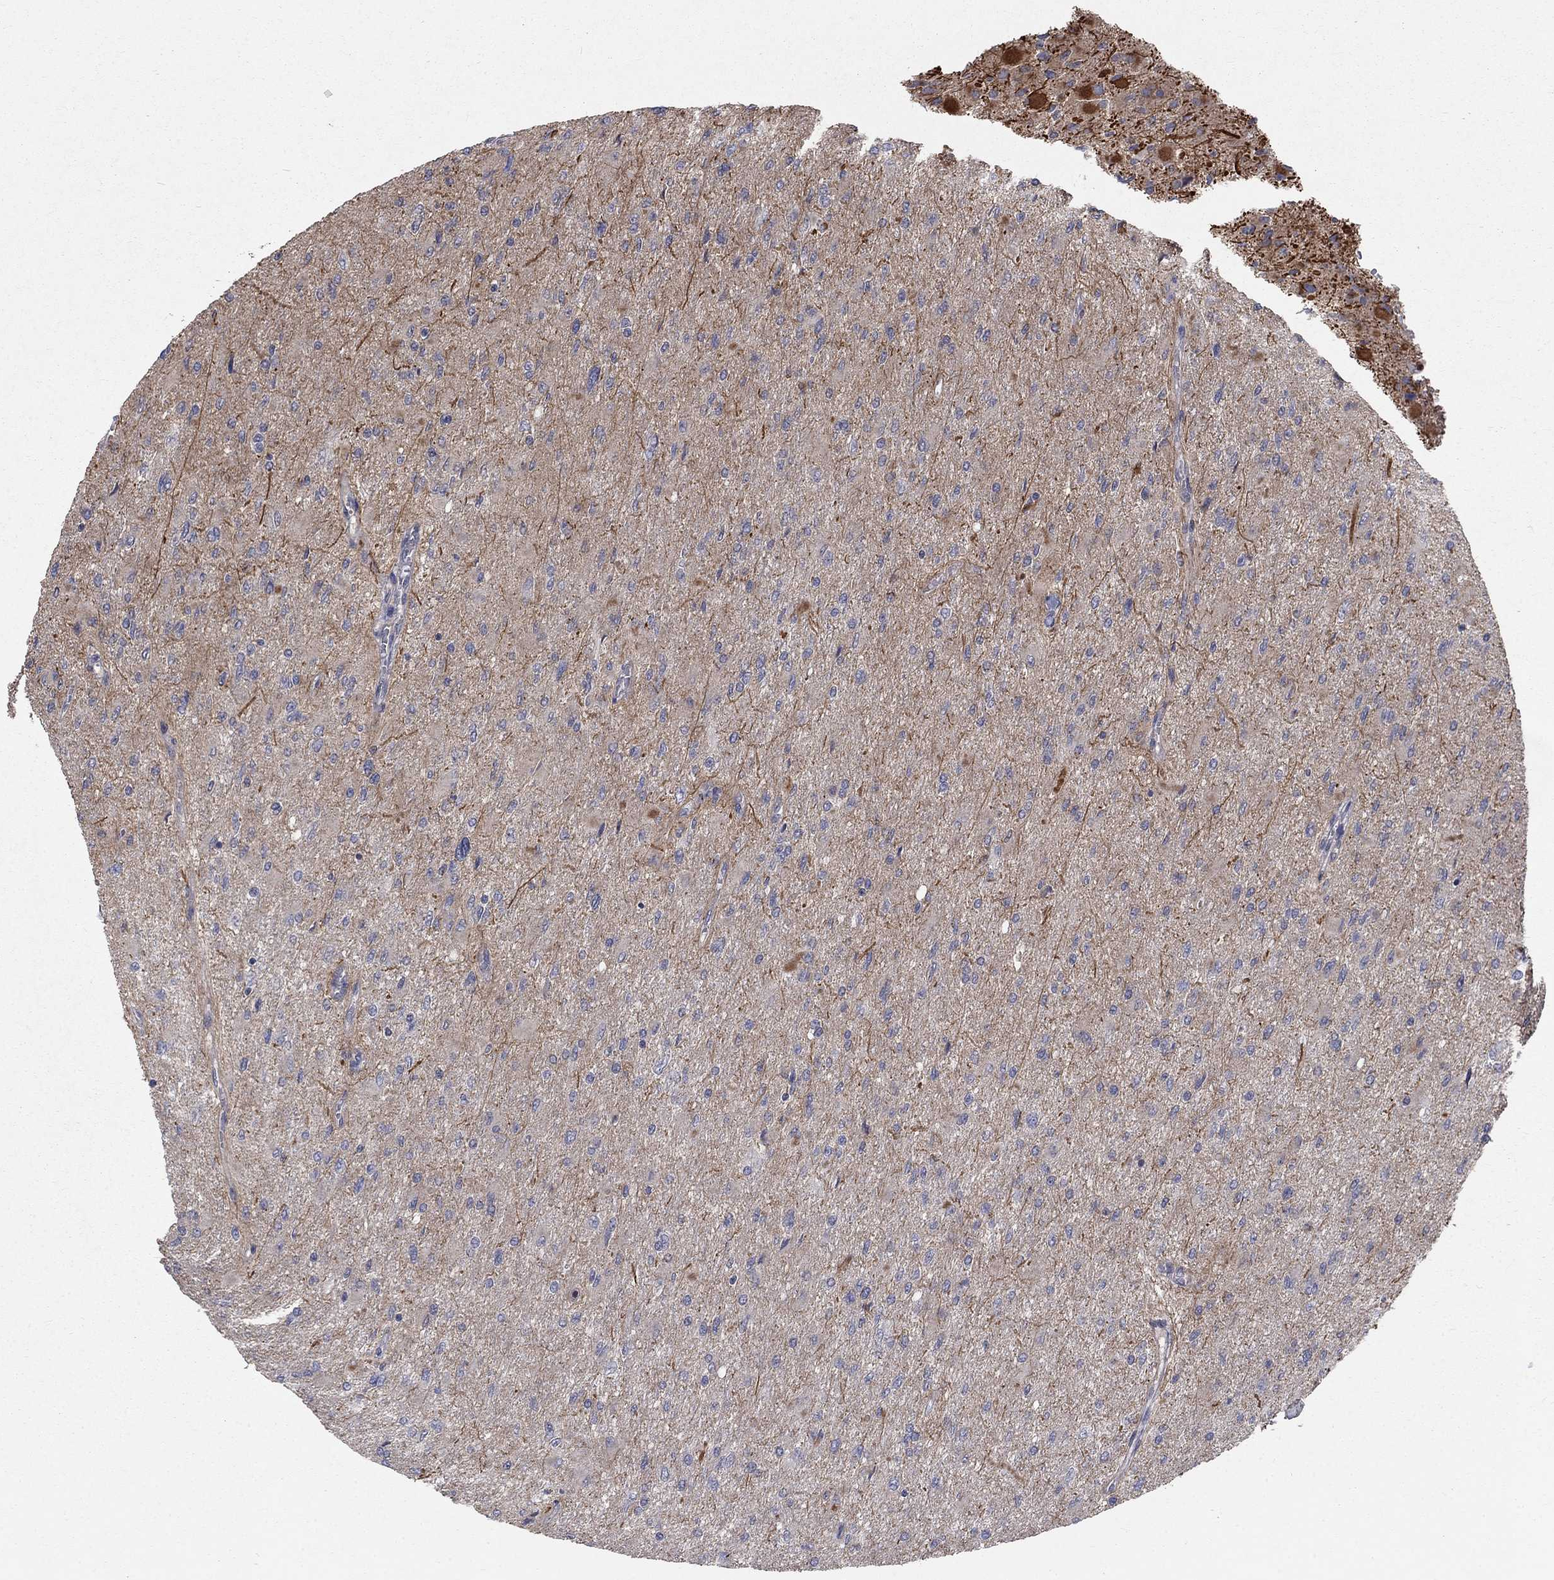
{"staining": {"intensity": "negative", "quantity": "none", "location": "none"}, "tissue": "glioma", "cell_type": "Tumor cells", "image_type": "cancer", "snomed": [{"axis": "morphology", "description": "Glioma, malignant, High grade"}, {"axis": "topography", "description": "Cerebral cortex"}], "caption": "DAB immunohistochemical staining of human glioma reveals no significant staining in tumor cells.", "gene": "MSRA", "patient": {"sex": "female", "age": 36}}